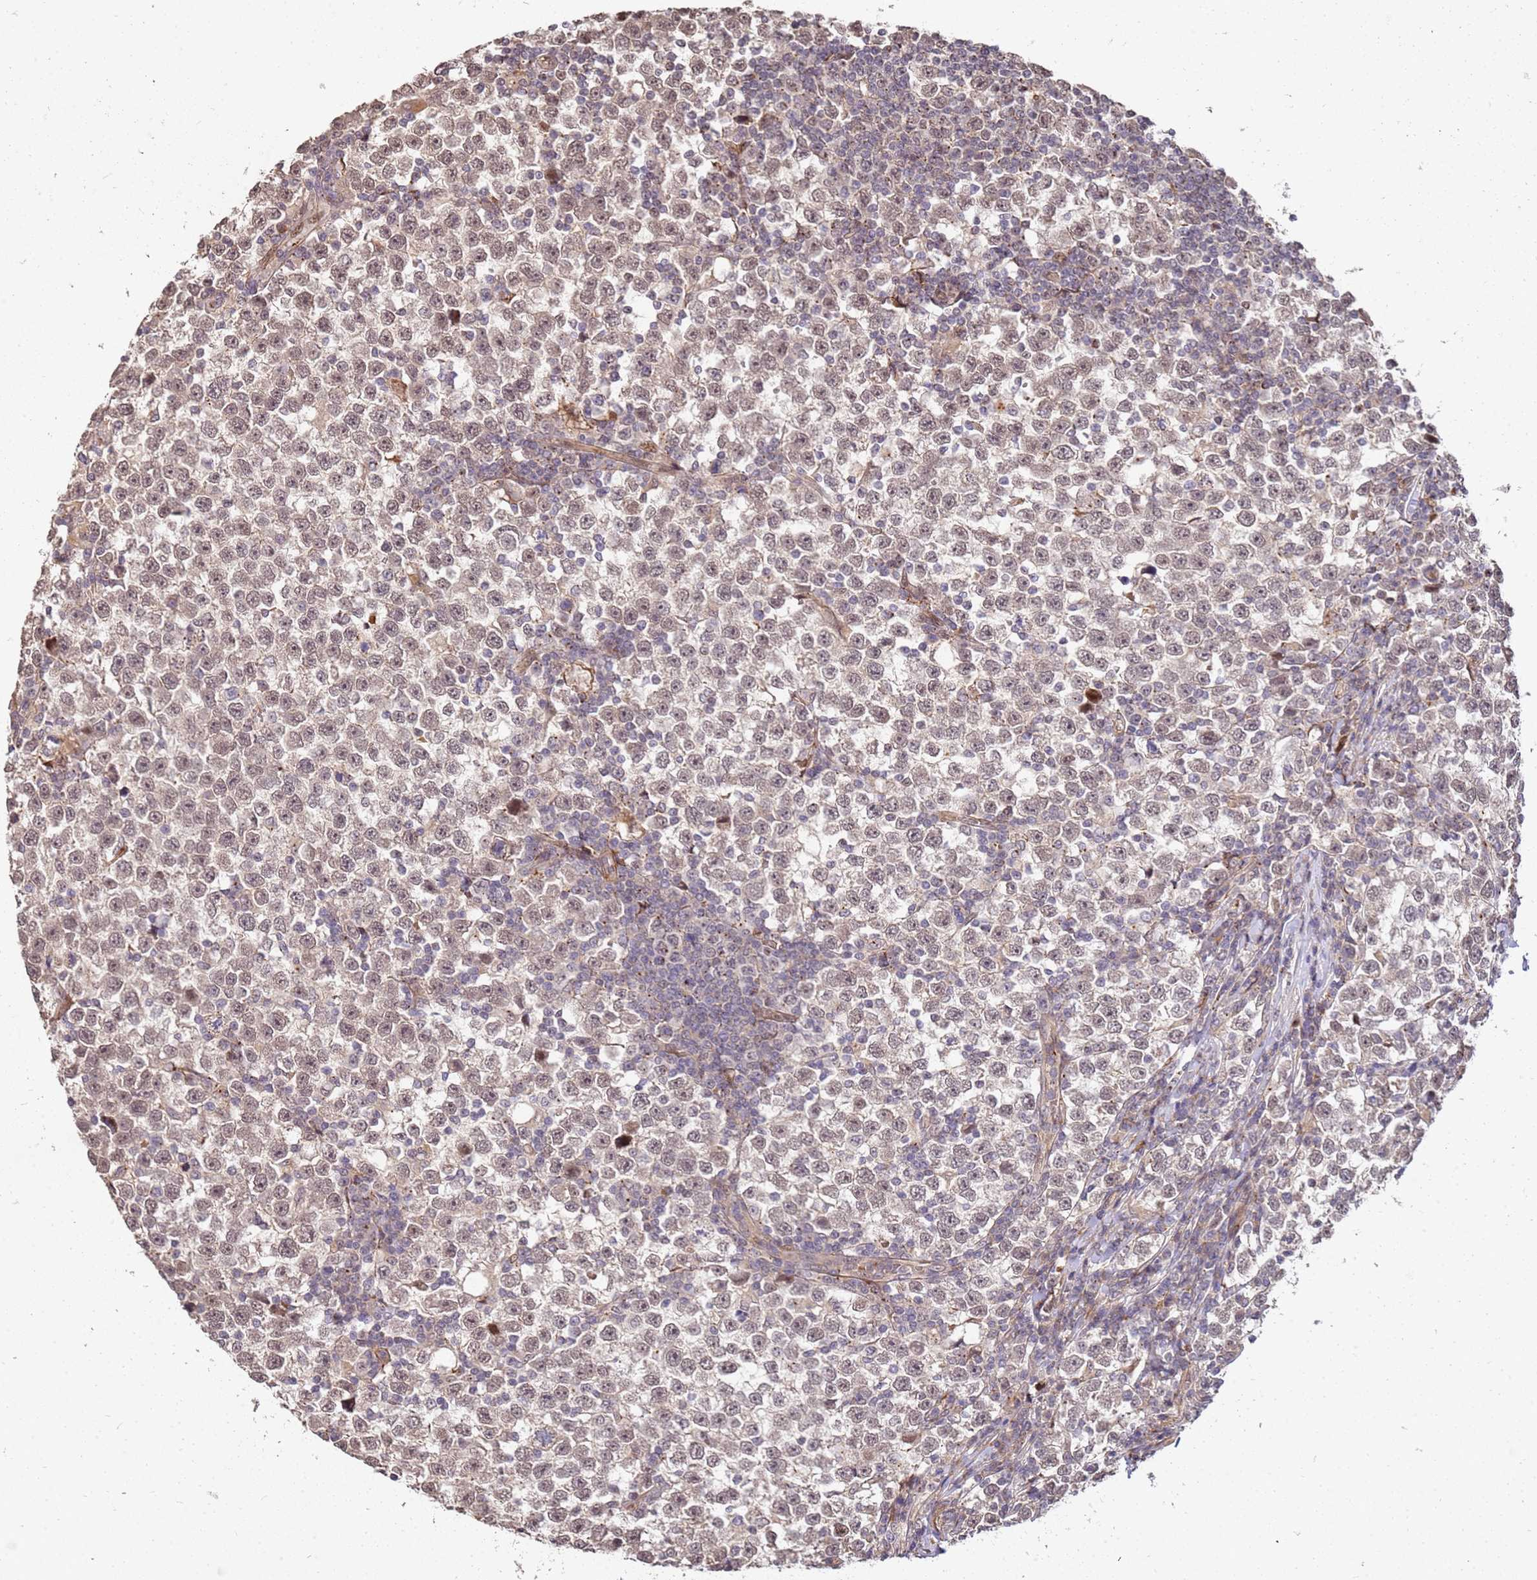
{"staining": {"intensity": "moderate", "quantity": ">75%", "location": "nuclear"}, "tissue": "testis cancer", "cell_type": "Tumor cells", "image_type": "cancer", "snomed": [{"axis": "morphology", "description": "Normal tissue, NOS"}, {"axis": "morphology", "description": "Seminoma, NOS"}, {"axis": "topography", "description": "Testis"}], "caption": "Immunohistochemistry histopathology image of testis seminoma stained for a protein (brown), which demonstrates medium levels of moderate nuclear staining in approximately >75% of tumor cells.", "gene": "ST18", "patient": {"sex": "male", "age": 43}}